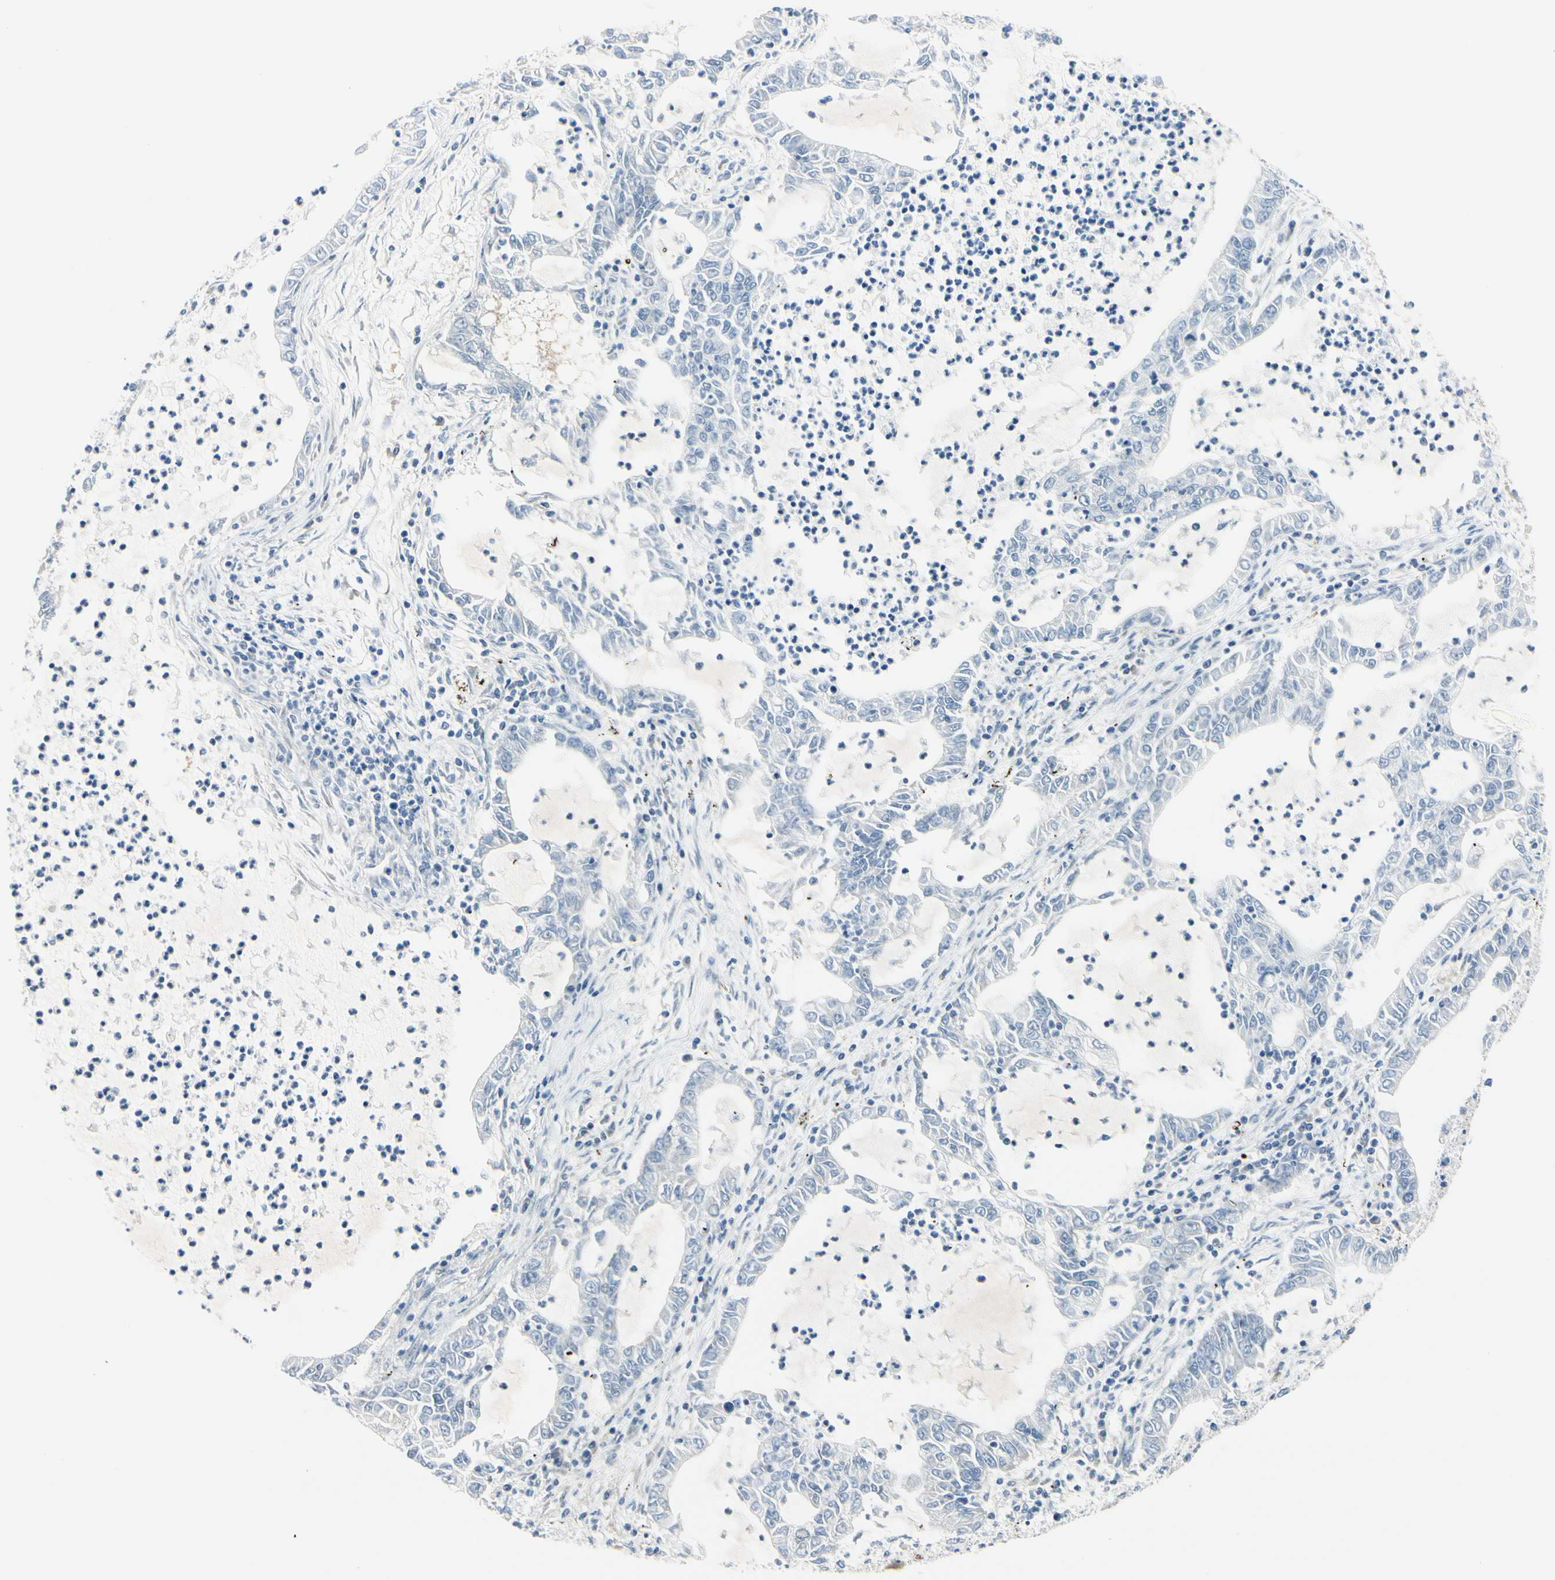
{"staining": {"intensity": "negative", "quantity": "none", "location": "none"}, "tissue": "lung cancer", "cell_type": "Tumor cells", "image_type": "cancer", "snomed": [{"axis": "morphology", "description": "Adenocarcinoma, NOS"}, {"axis": "topography", "description": "Lung"}], "caption": "Immunohistochemistry (IHC) of human adenocarcinoma (lung) displays no expression in tumor cells. The staining was performed using DAB to visualize the protein expression in brown, while the nuclei were stained in blue with hematoxylin (Magnification: 20x).", "gene": "PEBP1", "patient": {"sex": "female", "age": 51}}